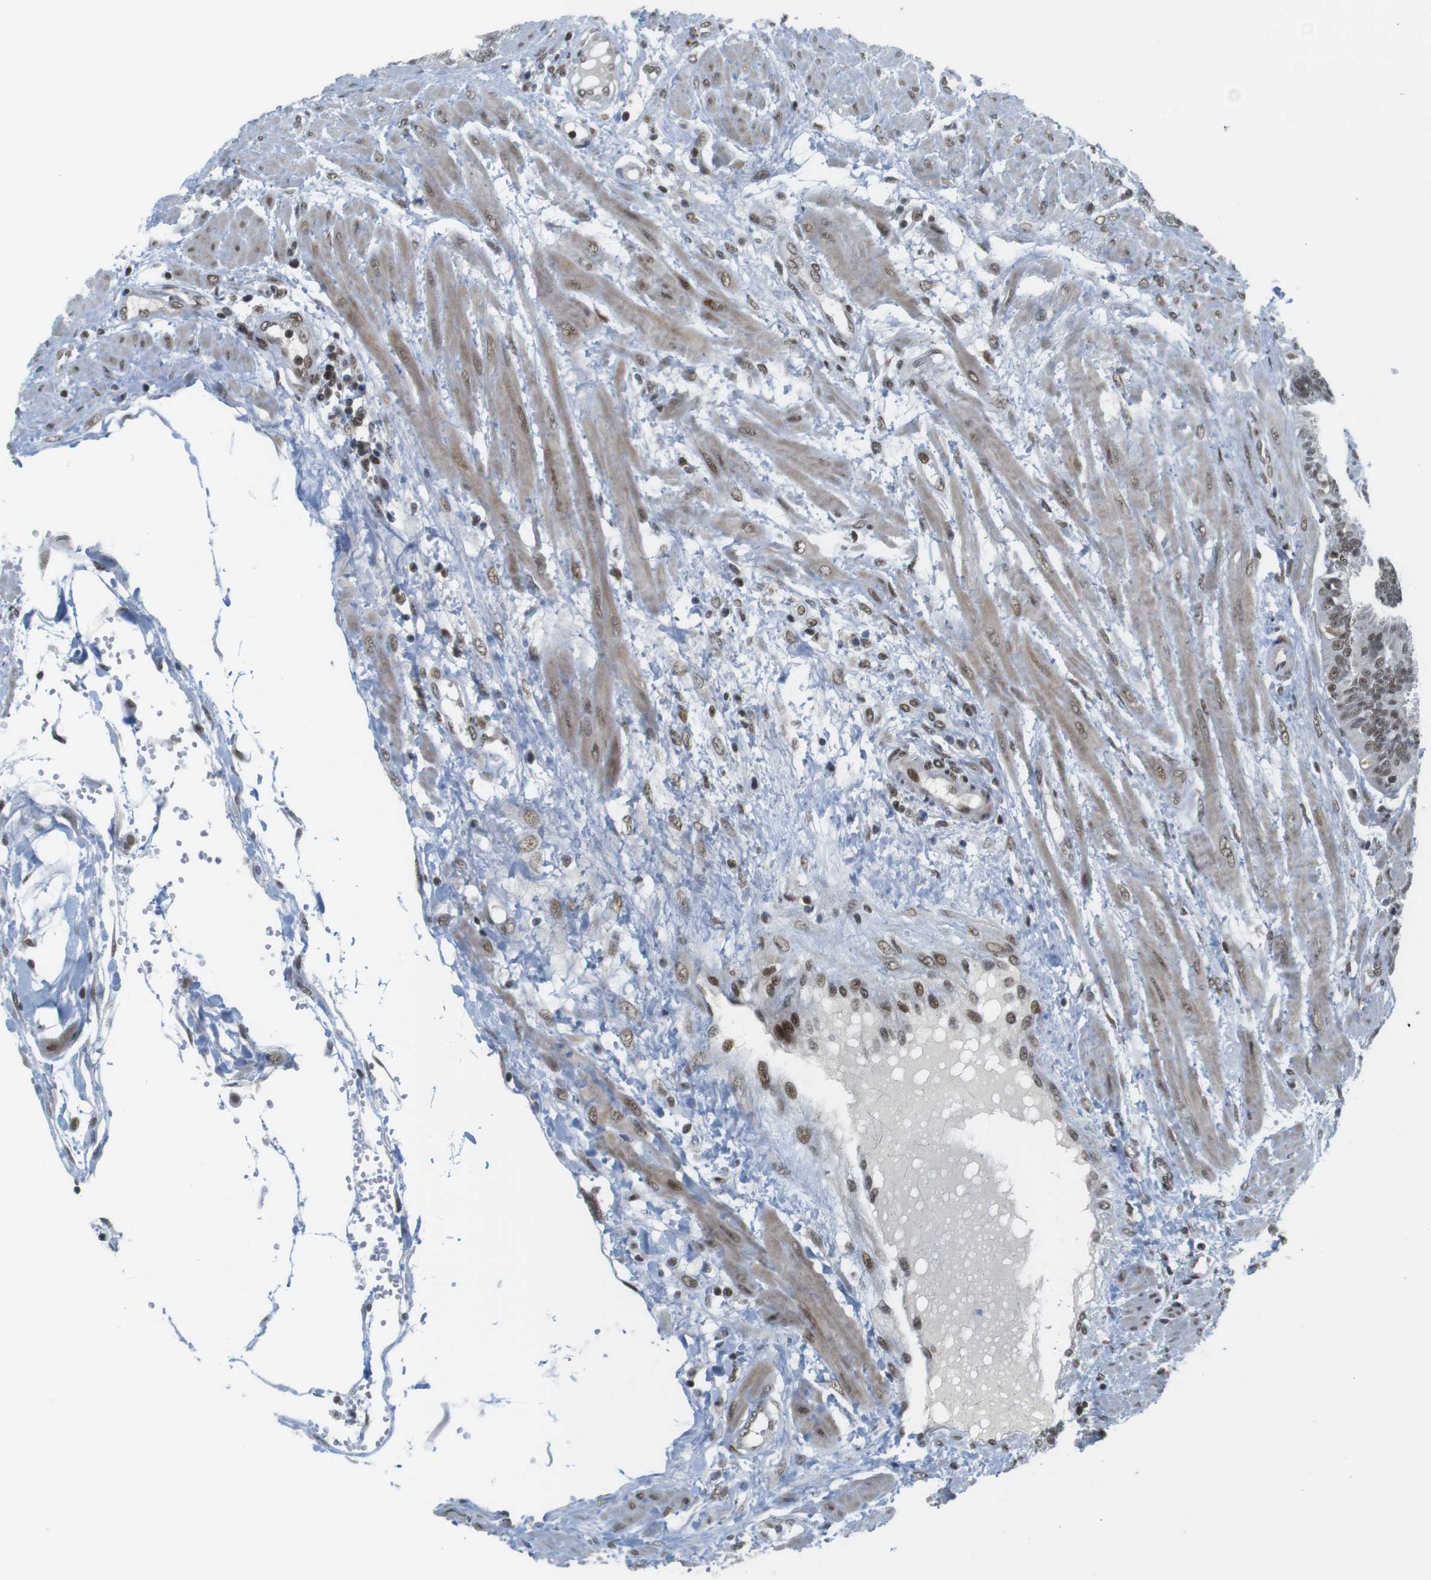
{"staining": {"intensity": "moderate", "quantity": "25%-75%", "location": "cytoplasmic/membranous,nuclear"}, "tissue": "fallopian tube", "cell_type": "Glandular cells", "image_type": "normal", "snomed": [{"axis": "morphology", "description": "Normal tissue, NOS"}, {"axis": "topography", "description": "Fallopian tube"}], "caption": "Moderate cytoplasmic/membranous,nuclear protein expression is identified in about 25%-75% of glandular cells in fallopian tube.", "gene": "BRD4", "patient": {"sex": "female", "age": 32}}